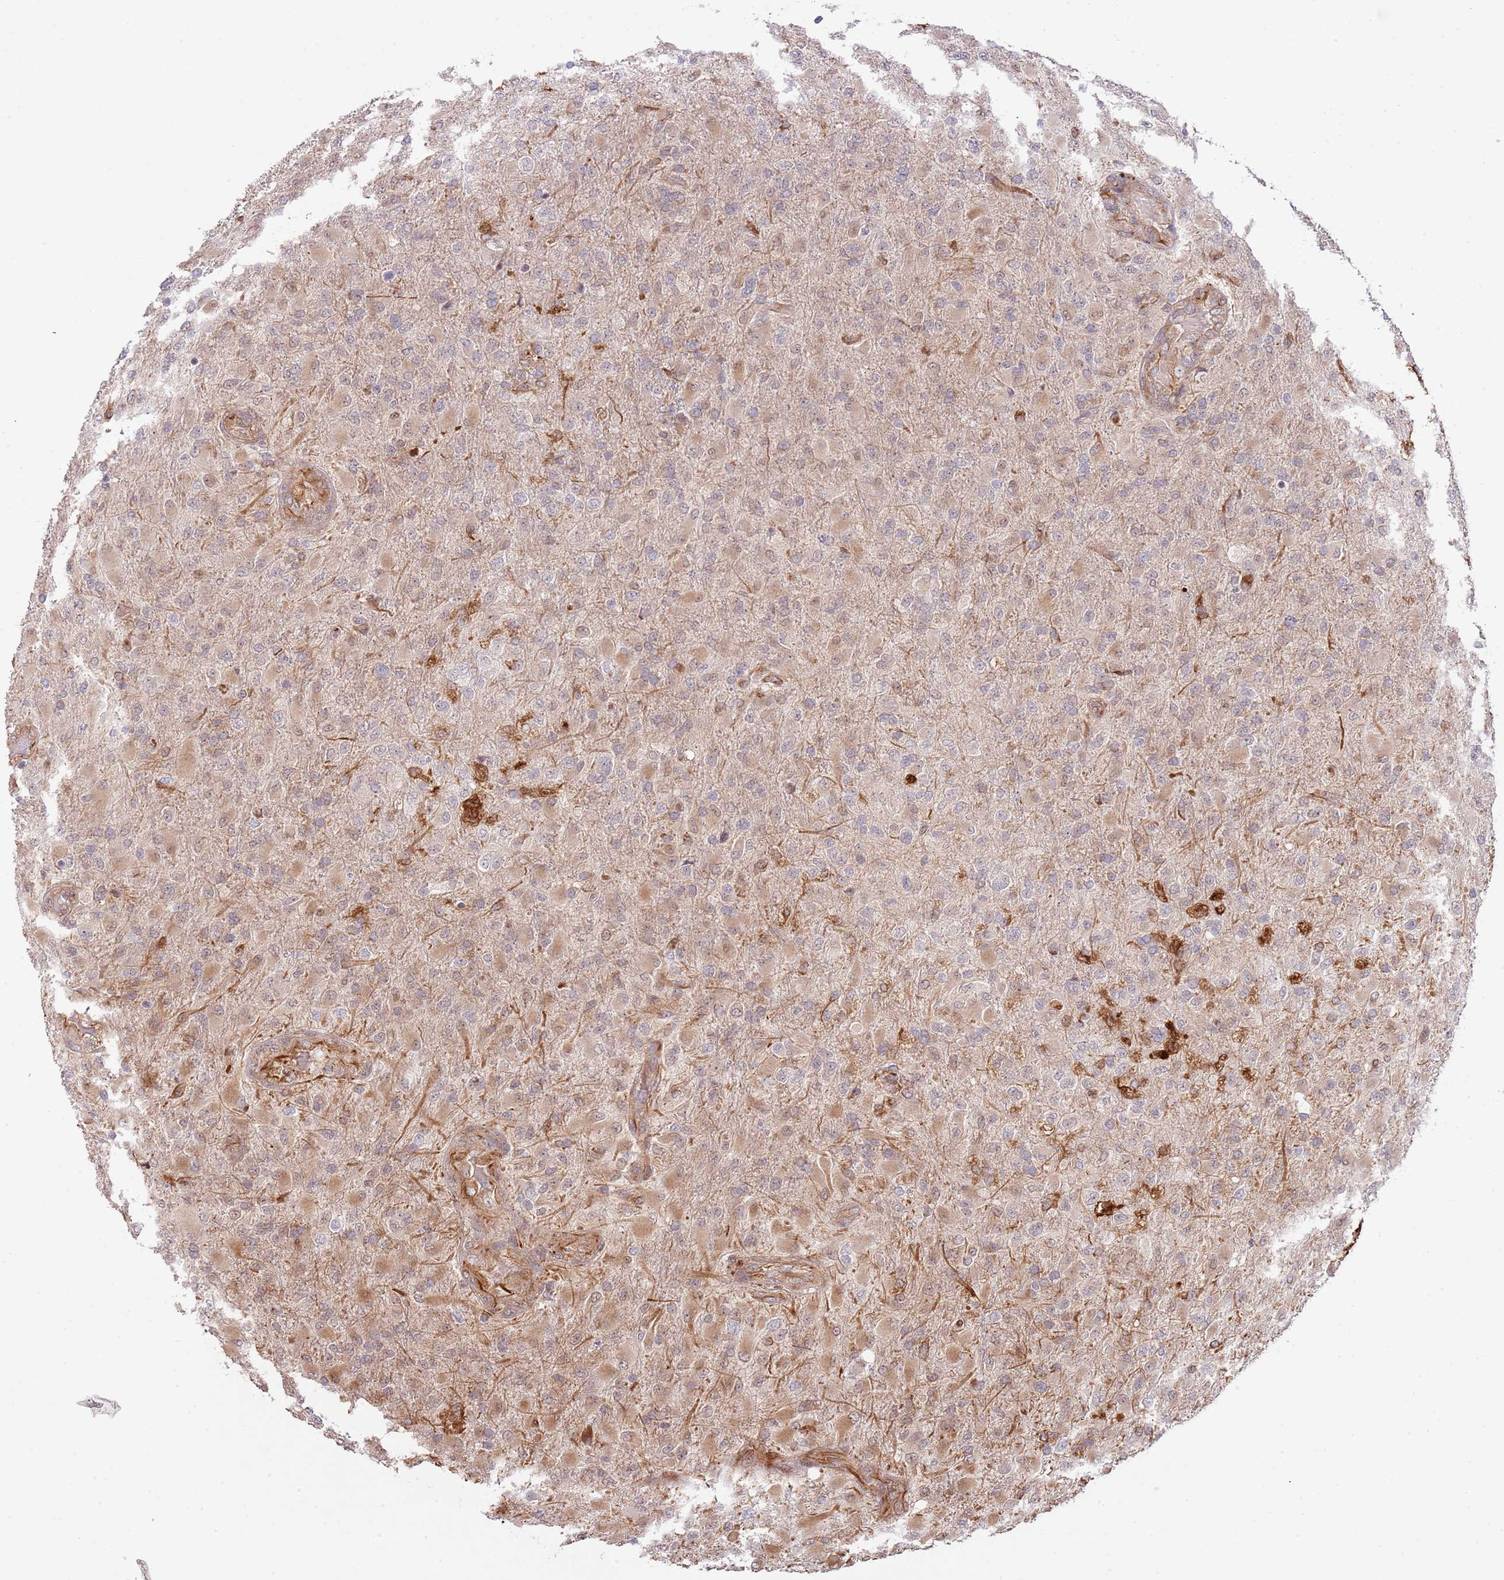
{"staining": {"intensity": "weak", "quantity": "25%-75%", "location": "cytoplasmic/membranous"}, "tissue": "glioma", "cell_type": "Tumor cells", "image_type": "cancer", "snomed": [{"axis": "morphology", "description": "Glioma, malignant, Low grade"}, {"axis": "topography", "description": "Brain"}], "caption": "IHC of malignant low-grade glioma exhibits low levels of weak cytoplasmic/membranous staining in about 25%-75% of tumor cells. (DAB (3,3'-diaminobenzidine) = brown stain, brightfield microscopy at high magnification).", "gene": "NEK3", "patient": {"sex": "male", "age": 65}}